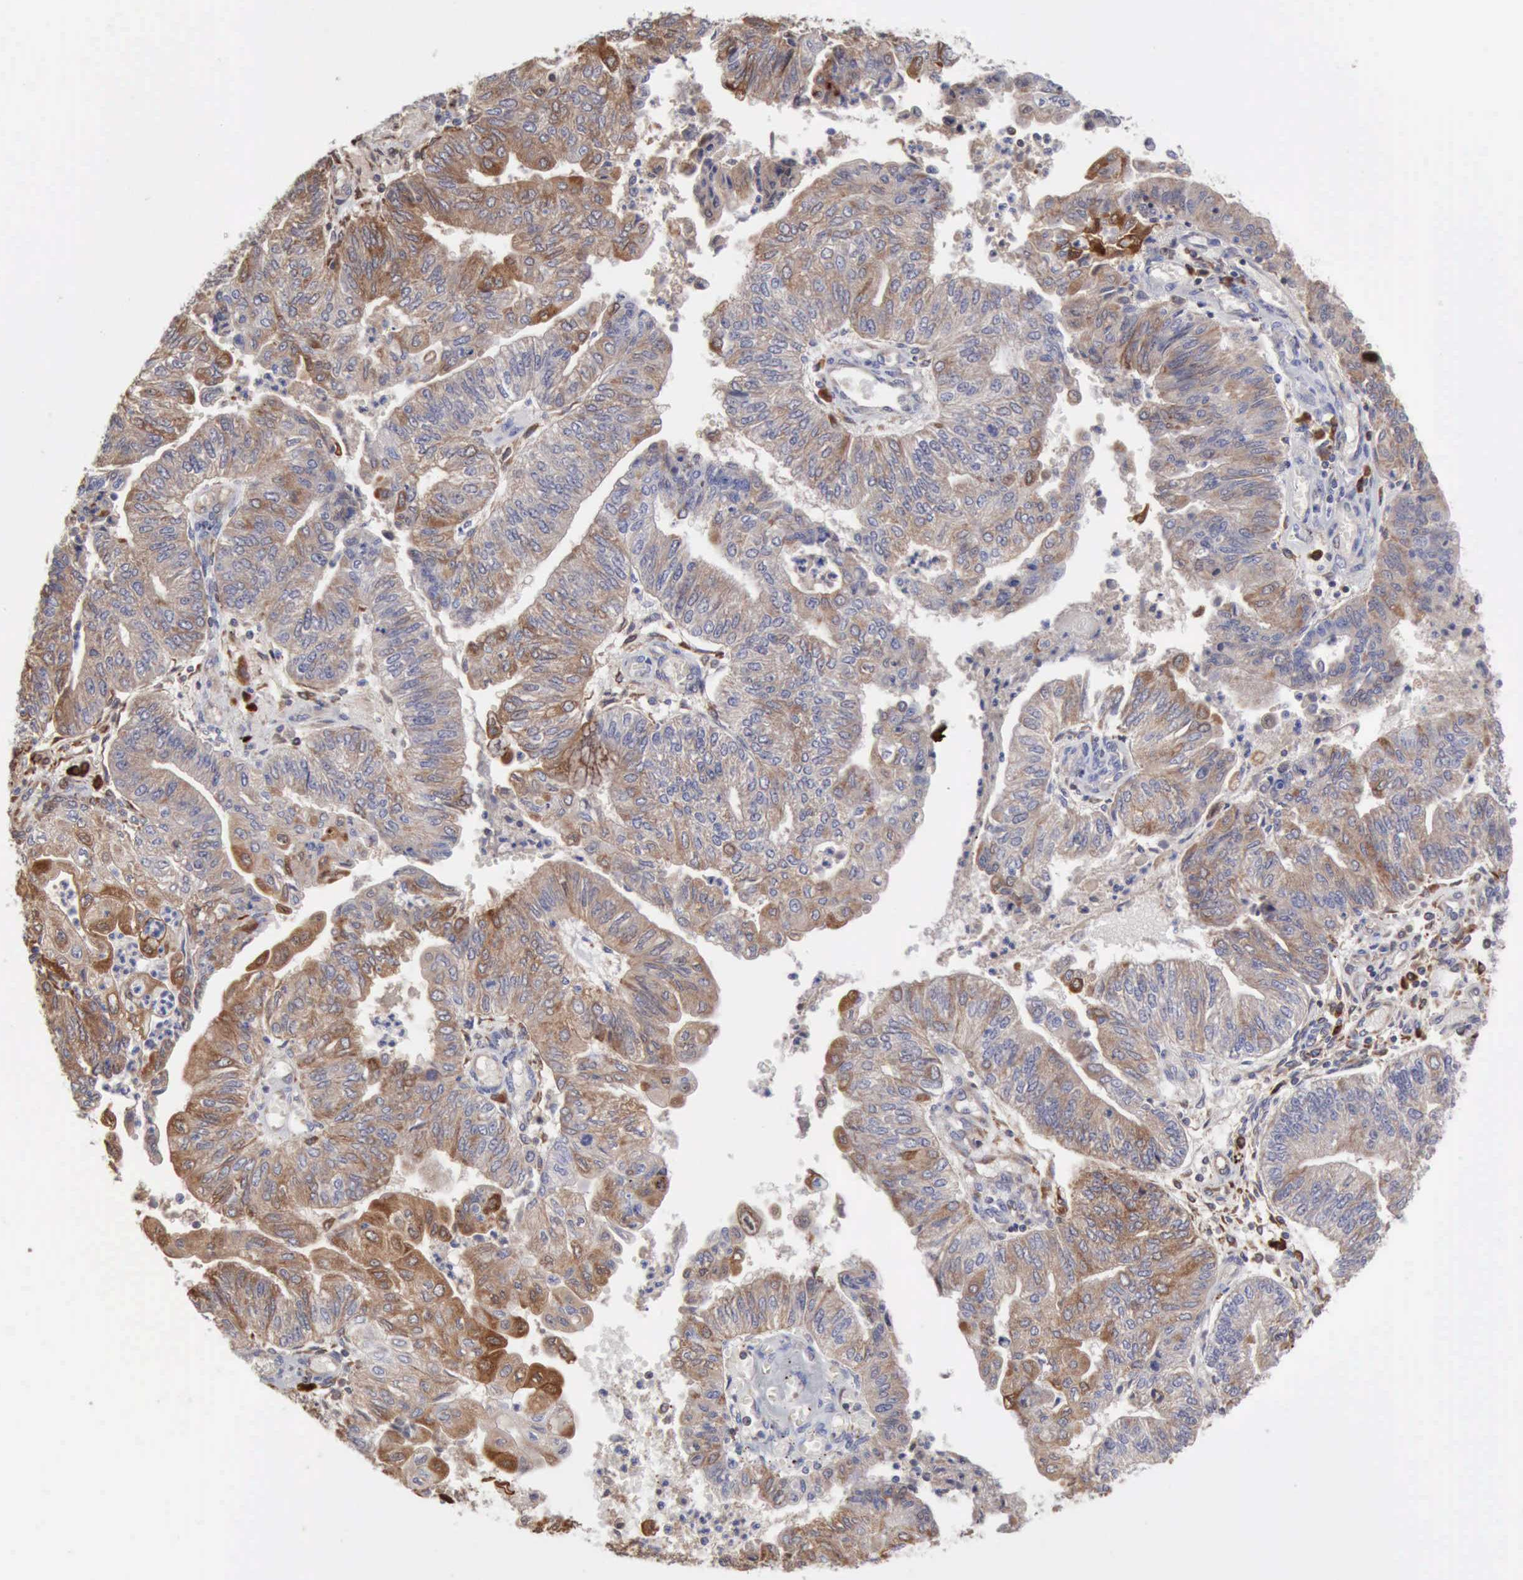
{"staining": {"intensity": "moderate", "quantity": ">75%", "location": "cytoplasmic/membranous"}, "tissue": "endometrial cancer", "cell_type": "Tumor cells", "image_type": "cancer", "snomed": [{"axis": "morphology", "description": "Adenocarcinoma, NOS"}, {"axis": "topography", "description": "Endometrium"}], "caption": "Immunohistochemical staining of human adenocarcinoma (endometrial) displays moderate cytoplasmic/membranous protein staining in about >75% of tumor cells. (Brightfield microscopy of DAB IHC at high magnification).", "gene": "APOL2", "patient": {"sex": "female", "age": 59}}